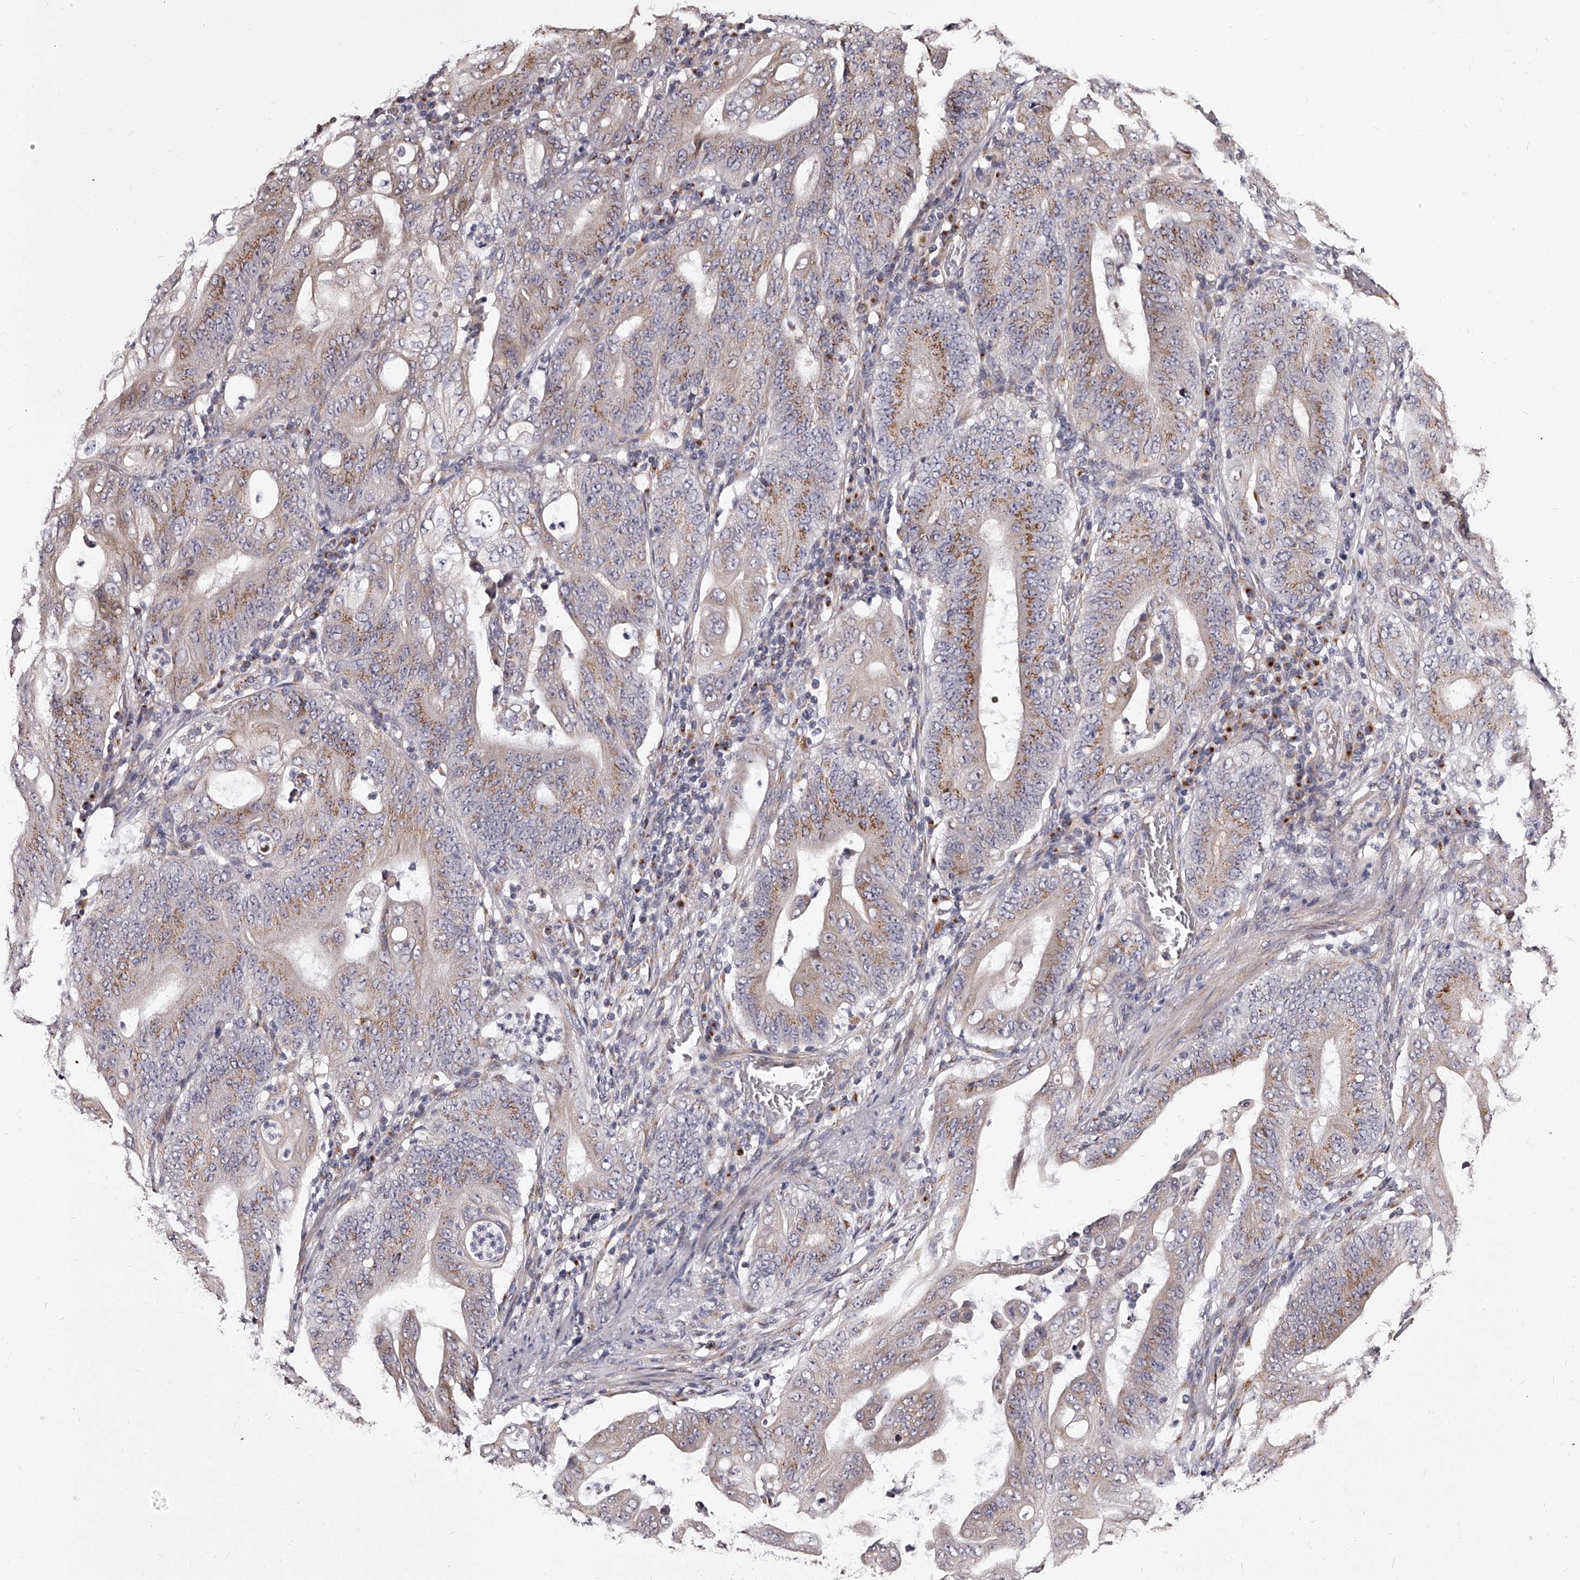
{"staining": {"intensity": "moderate", "quantity": "25%-75%", "location": "cytoplasmic/membranous"}, "tissue": "stomach cancer", "cell_type": "Tumor cells", "image_type": "cancer", "snomed": [{"axis": "morphology", "description": "Adenocarcinoma, NOS"}, {"axis": "topography", "description": "Stomach"}], "caption": "Stomach cancer (adenocarcinoma) tissue reveals moderate cytoplasmic/membranous positivity in about 25%-75% of tumor cells (Brightfield microscopy of DAB IHC at high magnification).", "gene": "RSC1A1", "patient": {"sex": "female", "age": 73}}